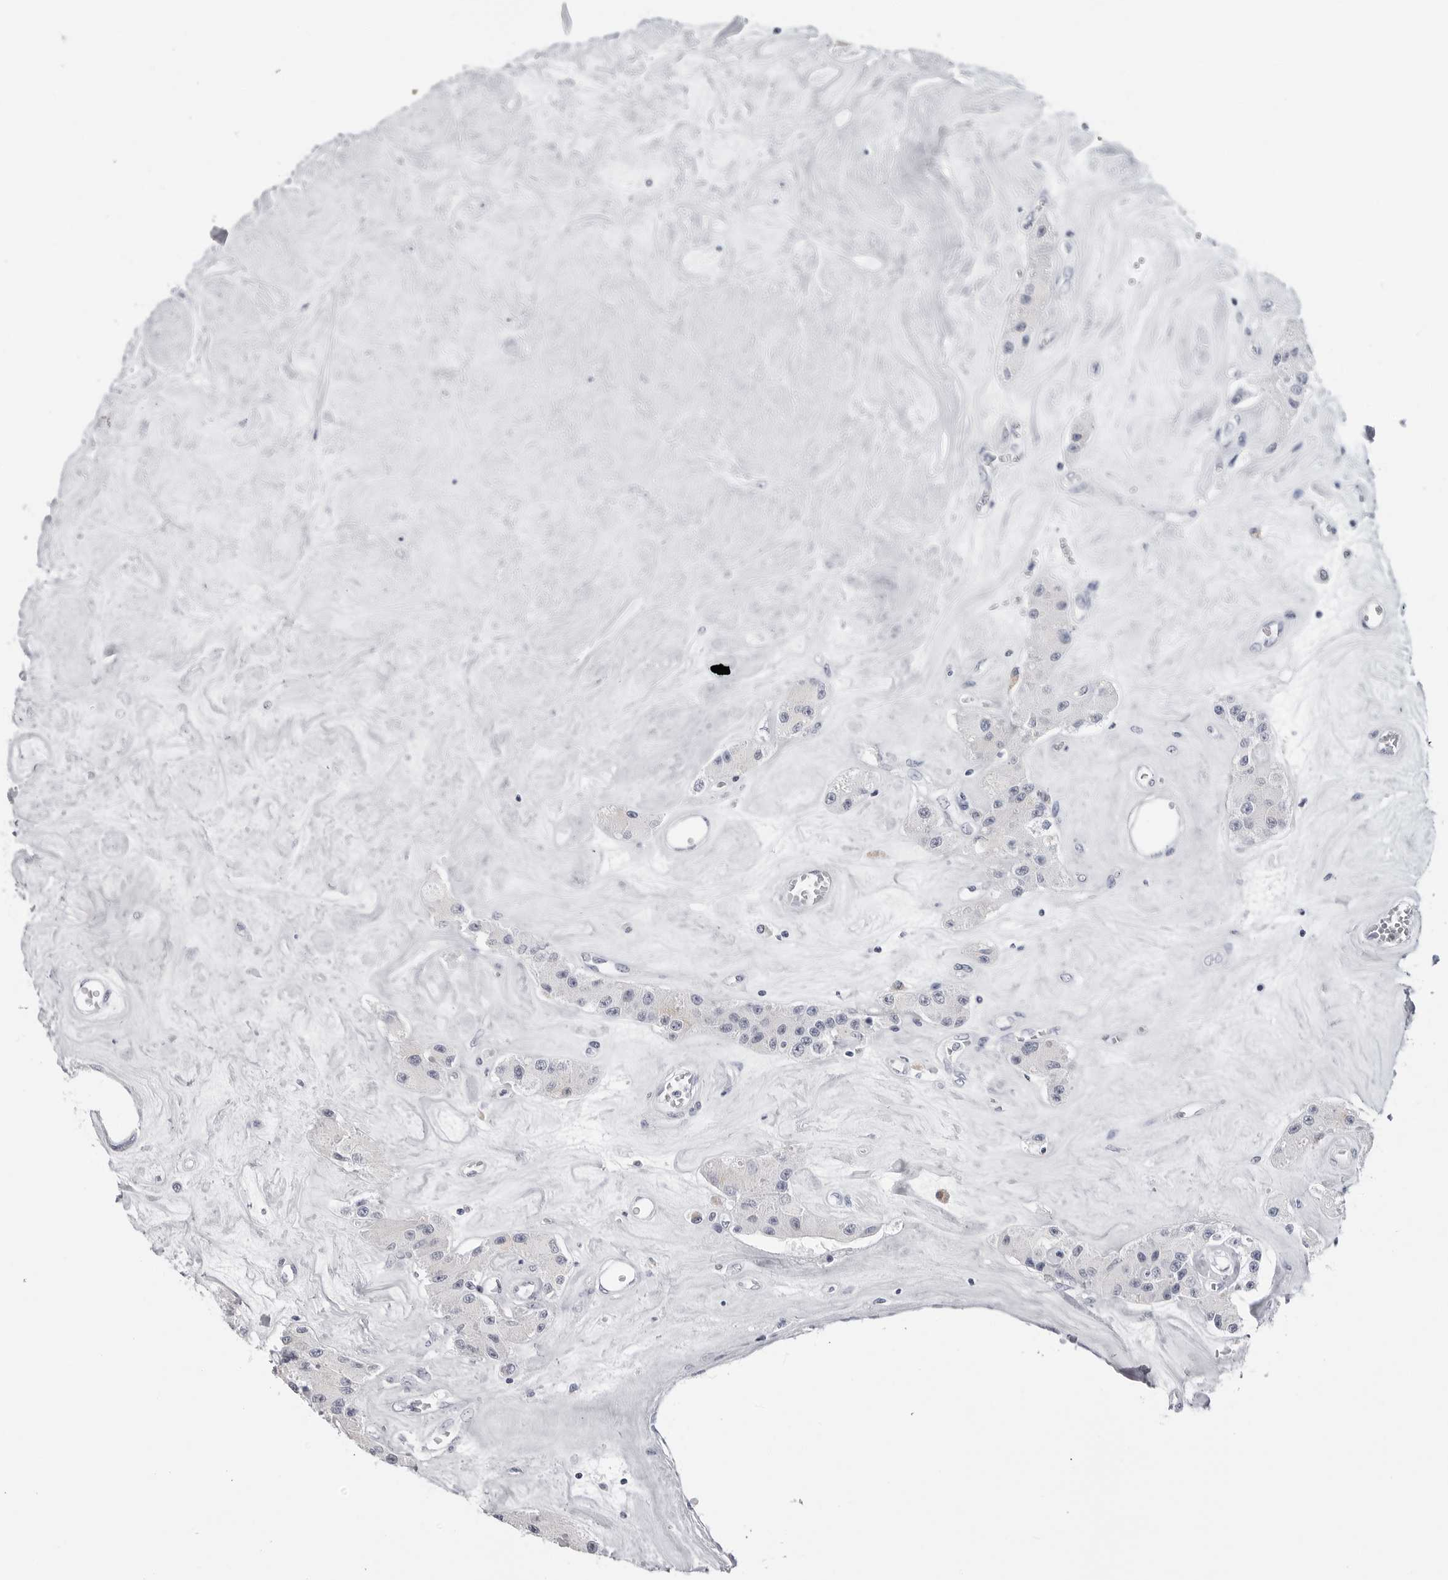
{"staining": {"intensity": "negative", "quantity": "none", "location": "none"}, "tissue": "carcinoid", "cell_type": "Tumor cells", "image_type": "cancer", "snomed": [{"axis": "morphology", "description": "Carcinoid, malignant, NOS"}, {"axis": "topography", "description": "Pancreas"}], "caption": "Immunohistochemistry micrograph of neoplastic tissue: human carcinoid (malignant) stained with DAB displays no significant protein expression in tumor cells.", "gene": "PGA3", "patient": {"sex": "male", "age": 41}}